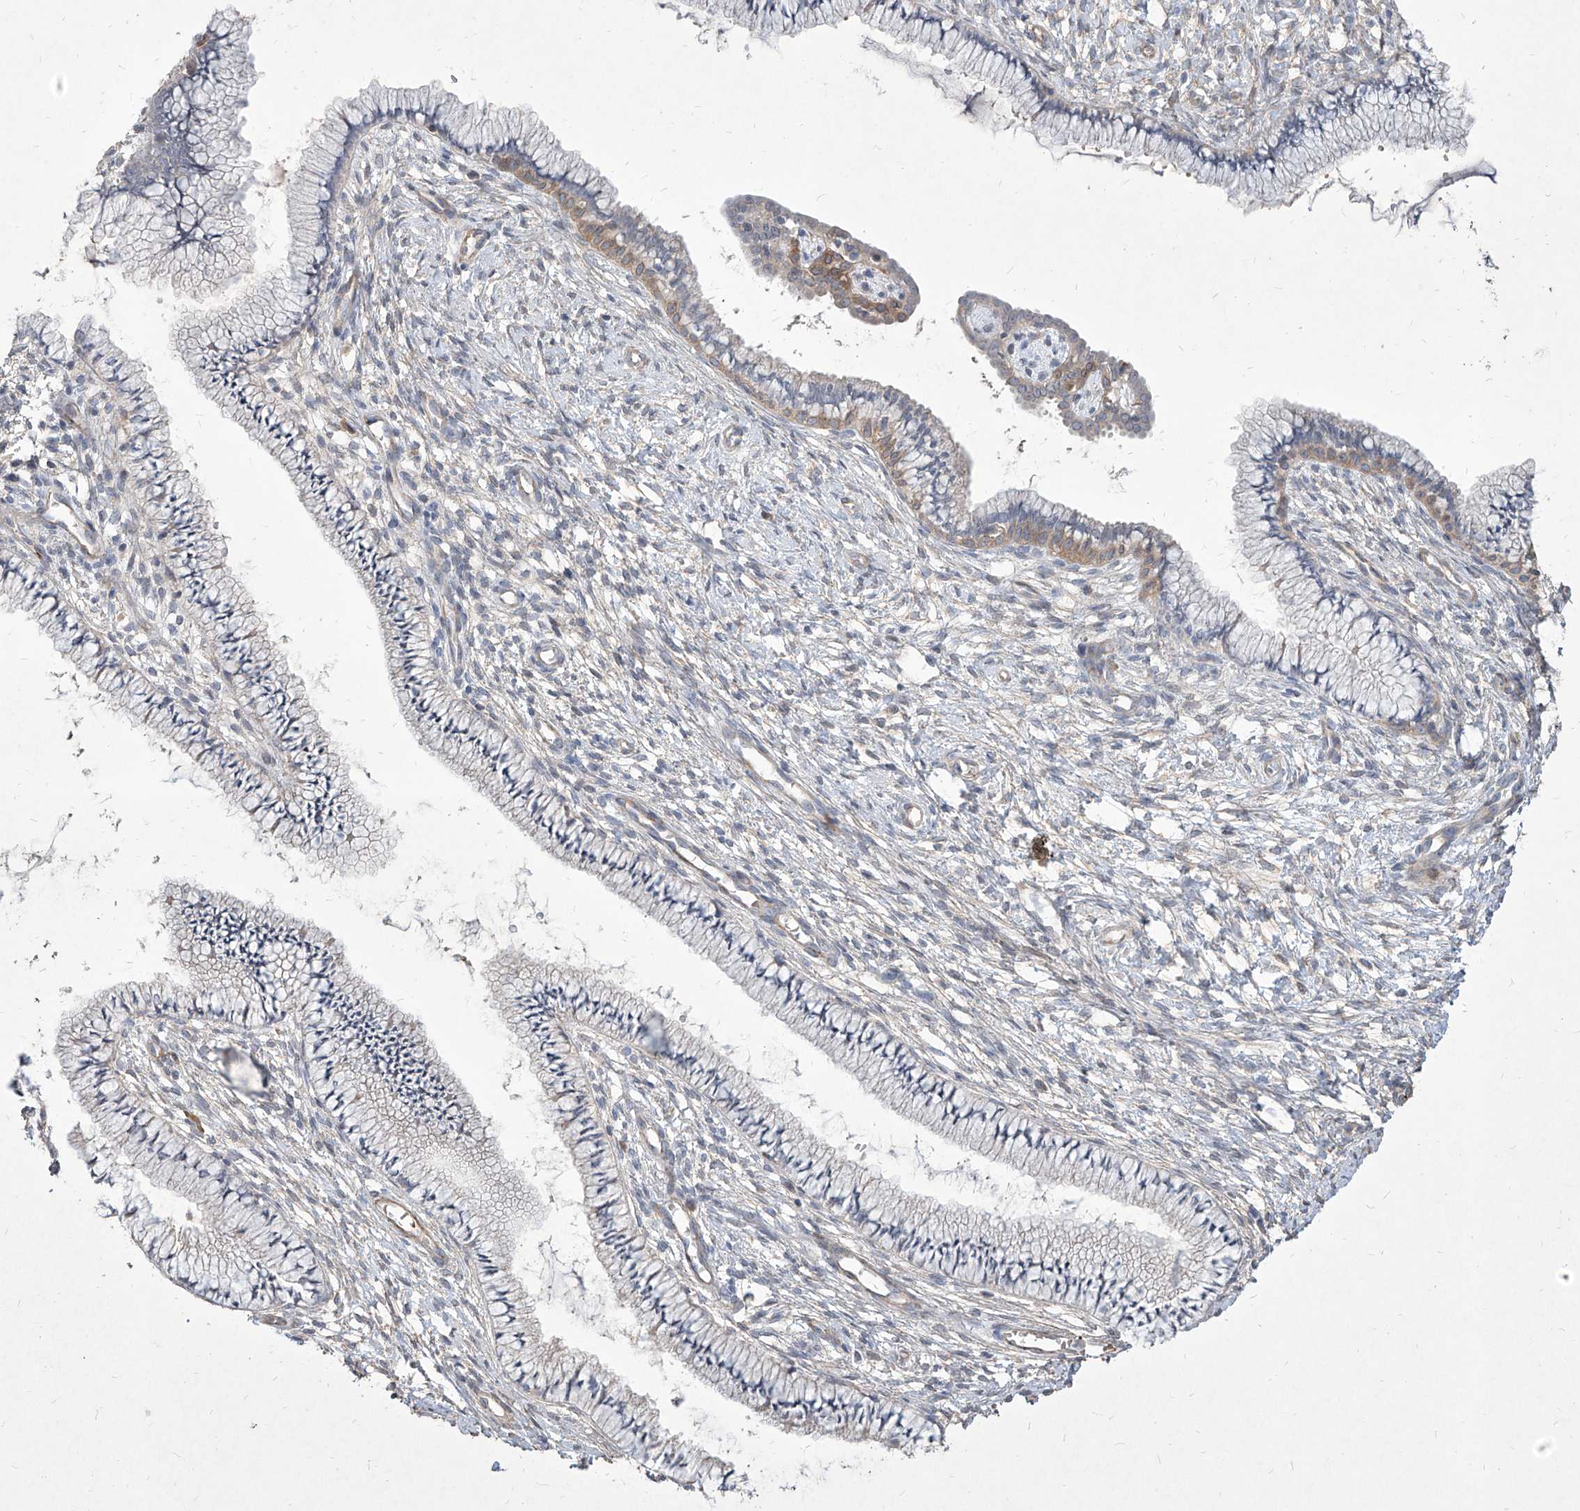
{"staining": {"intensity": "weak", "quantity": "<25%", "location": "cytoplasmic/membranous"}, "tissue": "cervix", "cell_type": "Glandular cells", "image_type": "normal", "snomed": [{"axis": "morphology", "description": "Normal tissue, NOS"}, {"axis": "topography", "description": "Cervix"}], "caption": "Immunohistochemistry photomicrograph of benign cervix stained for a protein (brown), which demonstrates no expression in glandular cells.", "gene": "FAM83B", "patient": {"sex": "female", "age": 36}}